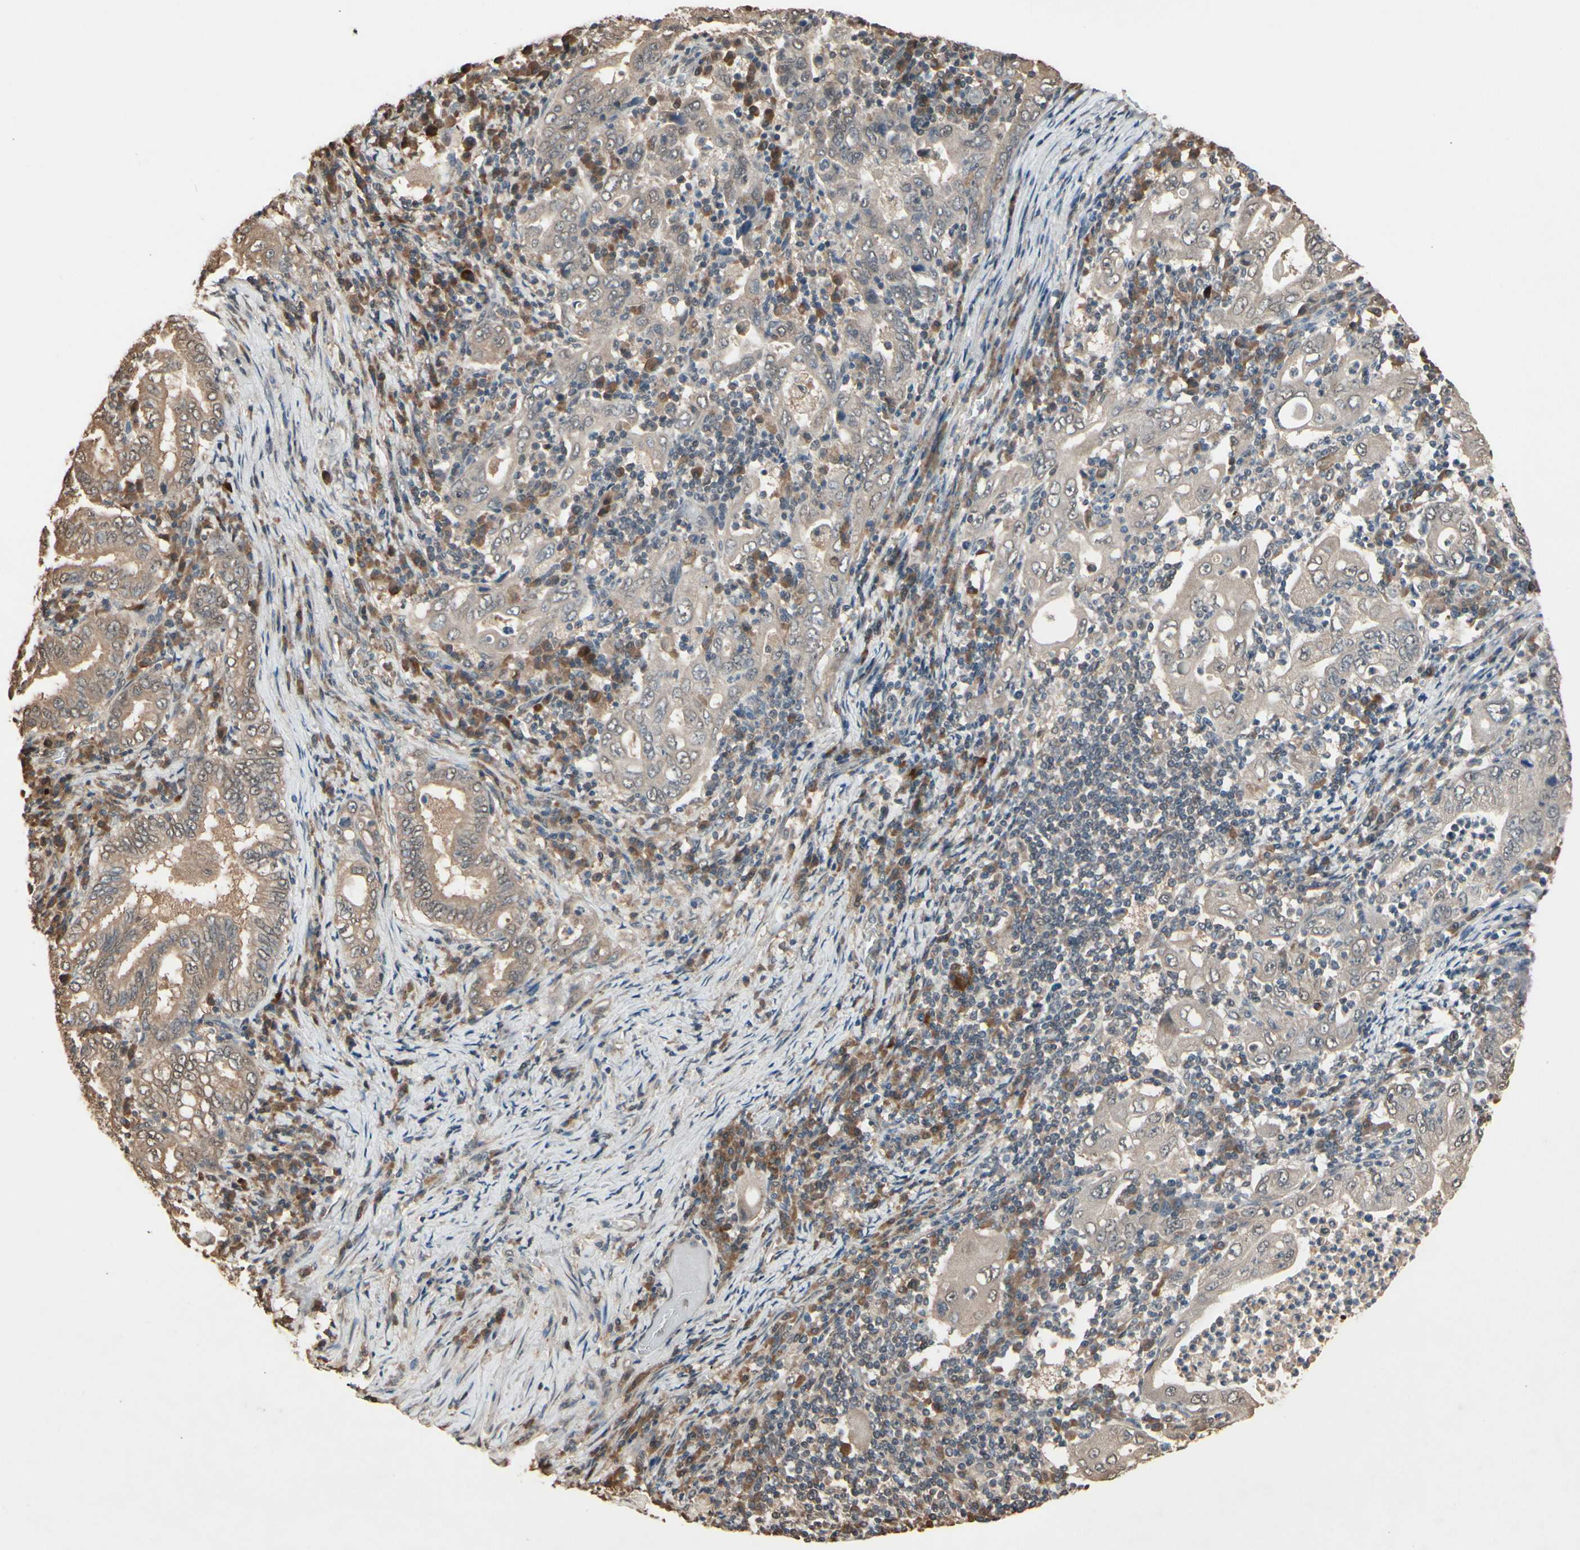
{"staining": {"intensity": "weak", "quantity": ">75%", "location": "cytoplasmic/membranous"}, "tissue": "stomach cancer", "cell_type": "Tumor cells", "image_type": "cancer", "snomed": [{"axis": "morphology", "description": "Normal tissue, NOS"}, {"axis": "morphology", "description": "Adenocarcinoma, NOS"}, {"axis": "topography", "description": "Esophagus"}, {"axis": "topography", "description": "Stomach, upper"}, {"axis": "topography", "description": "Peripheral nerve tissue"}], "caption": "About >75% of tumor cells in human stomach cancer (adenocarcinoma) show weak cytoplasmic/membranous protein expression as visualized by brown immunohistochemical staining.", "gene": "PNPLA7", "patient": {"sex": "male", "age": 62}}